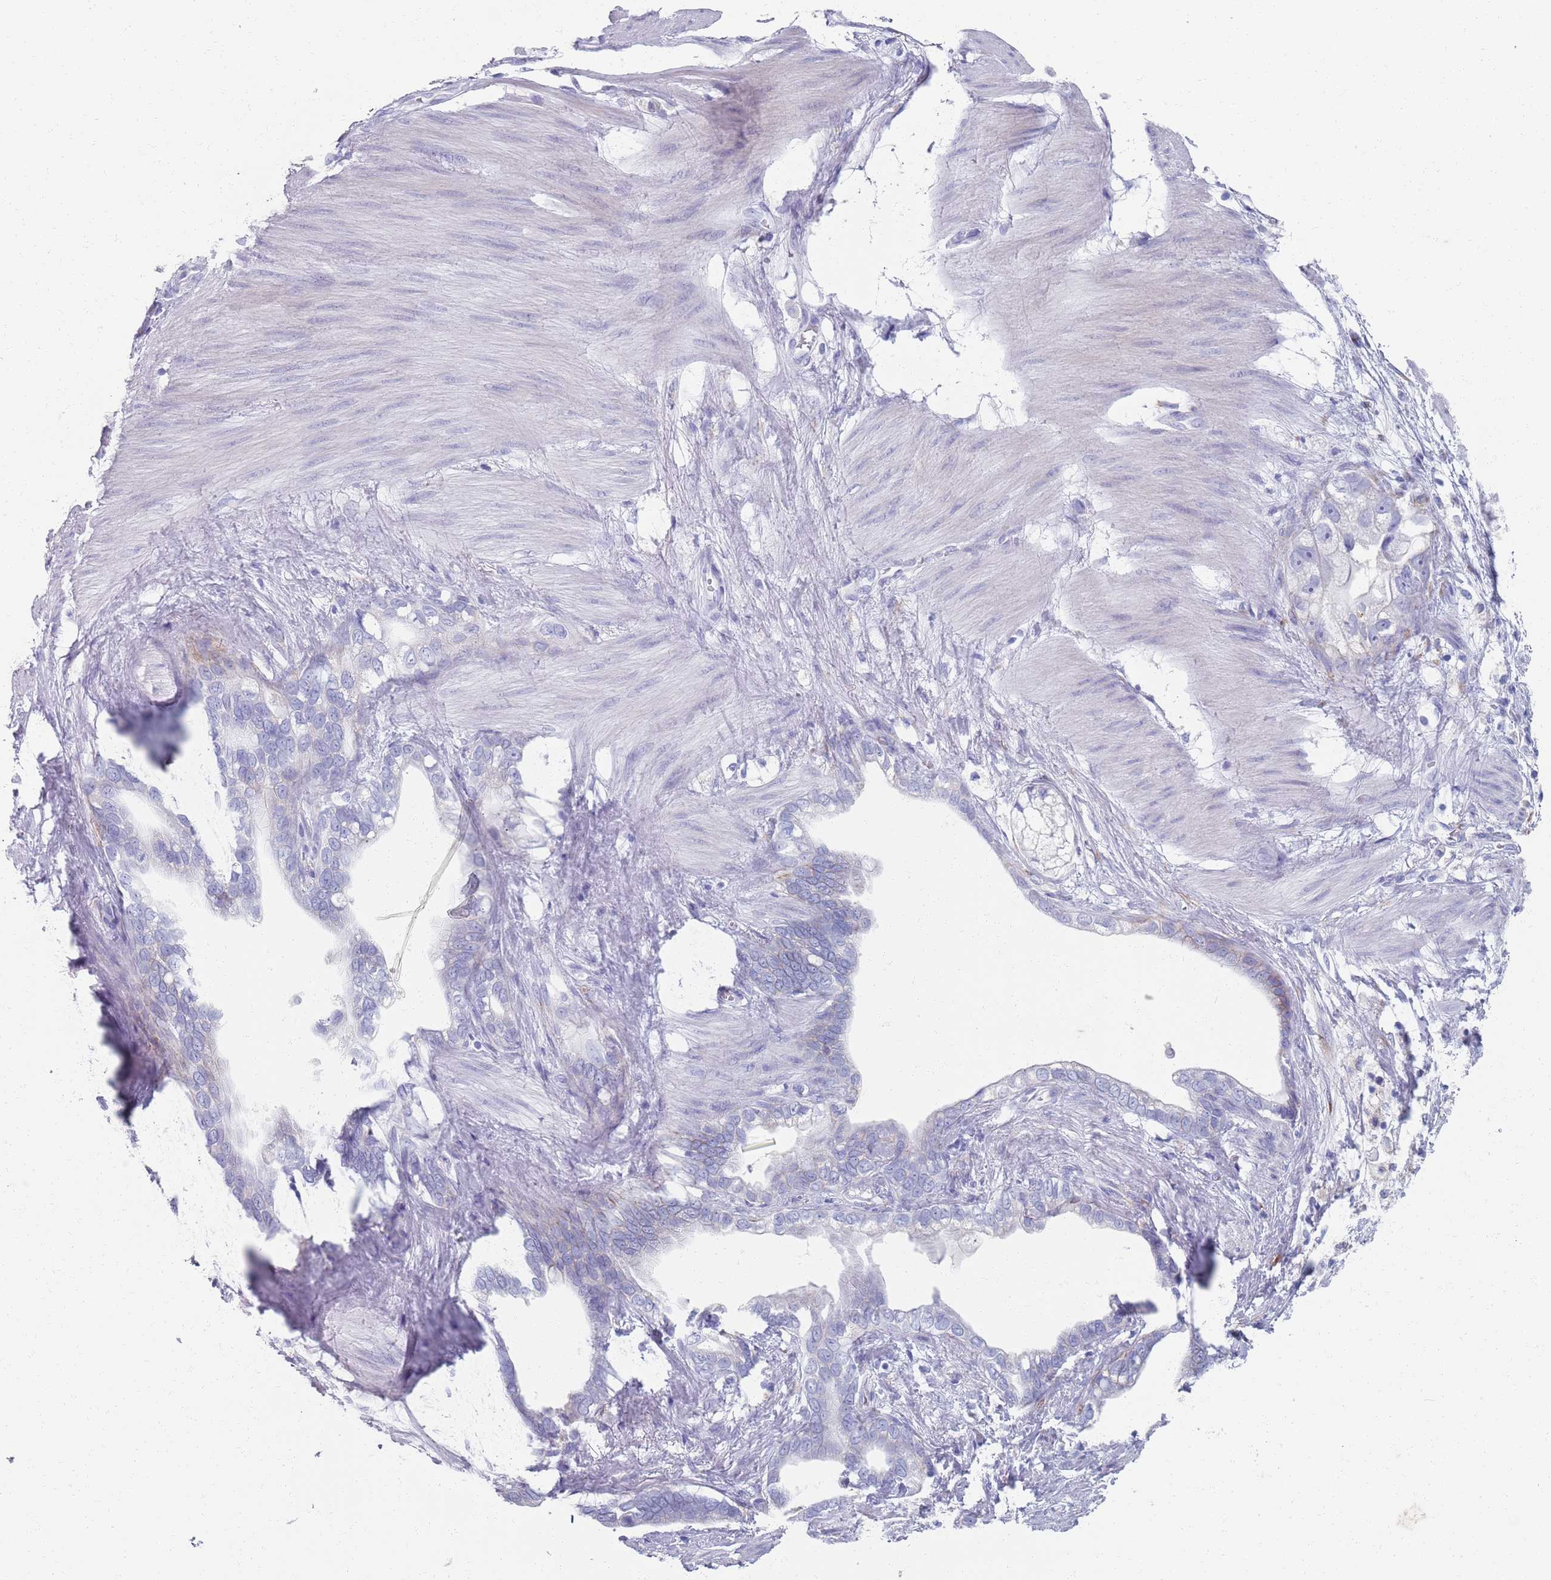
{"staining": {"intensity": "negative", "quantity": "none", "location": "none"}, "tissue": "stomach cancer", "cell_type": "Tumor cells", "image_type": "cancer", "snomed": [{"axis": "morphology", "description": "Adenocarcinoma, NOS"}, {"axis": "topography", "description": "Stomach"}], "caption": "There is no significant positivity in tumor cells of stomach cancer. Brightfield microscopy of immunohistochemistry (IHC) stained with DAB (brown) and hematoxylin (blue), captured at high magnification.", "gene": "PLOD1", "patient": {"sex": "male", "age": 55}}